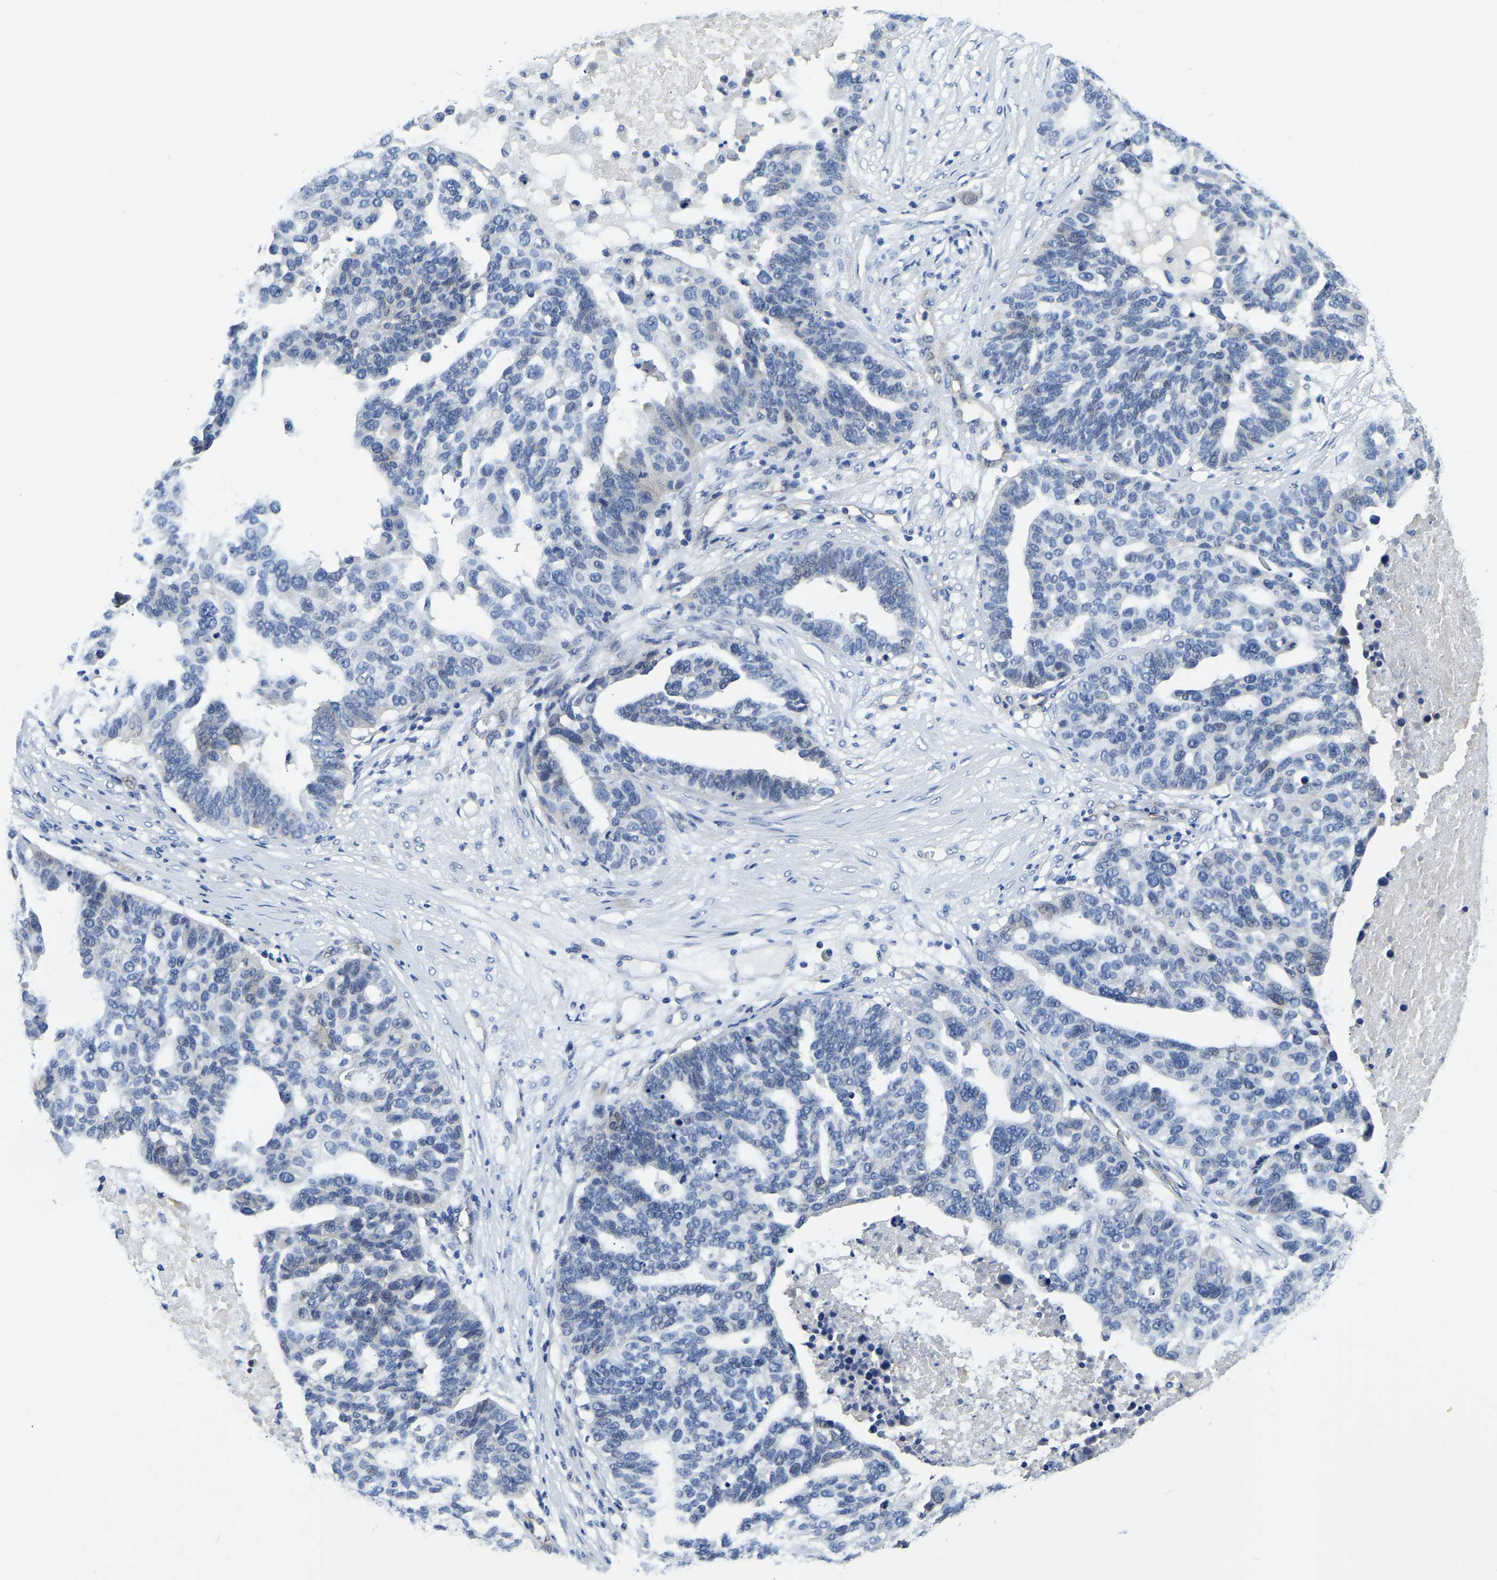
{"staining": {"intensity": "negative", "quantity": "none", "location": "none"}, "tissue": "ovarian cancer", "cell_type": "Tumor cells", "image_type": "cancer", "snomed": [{"axis": "morphology", "description": "Cystadenocarcinoma, serous, NOS"}, {"axis": "topography", "description": "Ovary"}], "caption": "There is no significant expression in tumor cells of ovarian serous cystadenocarcinoma.", "gene": "ITGA2", "patient": {"sex": "female", "age": 59}}